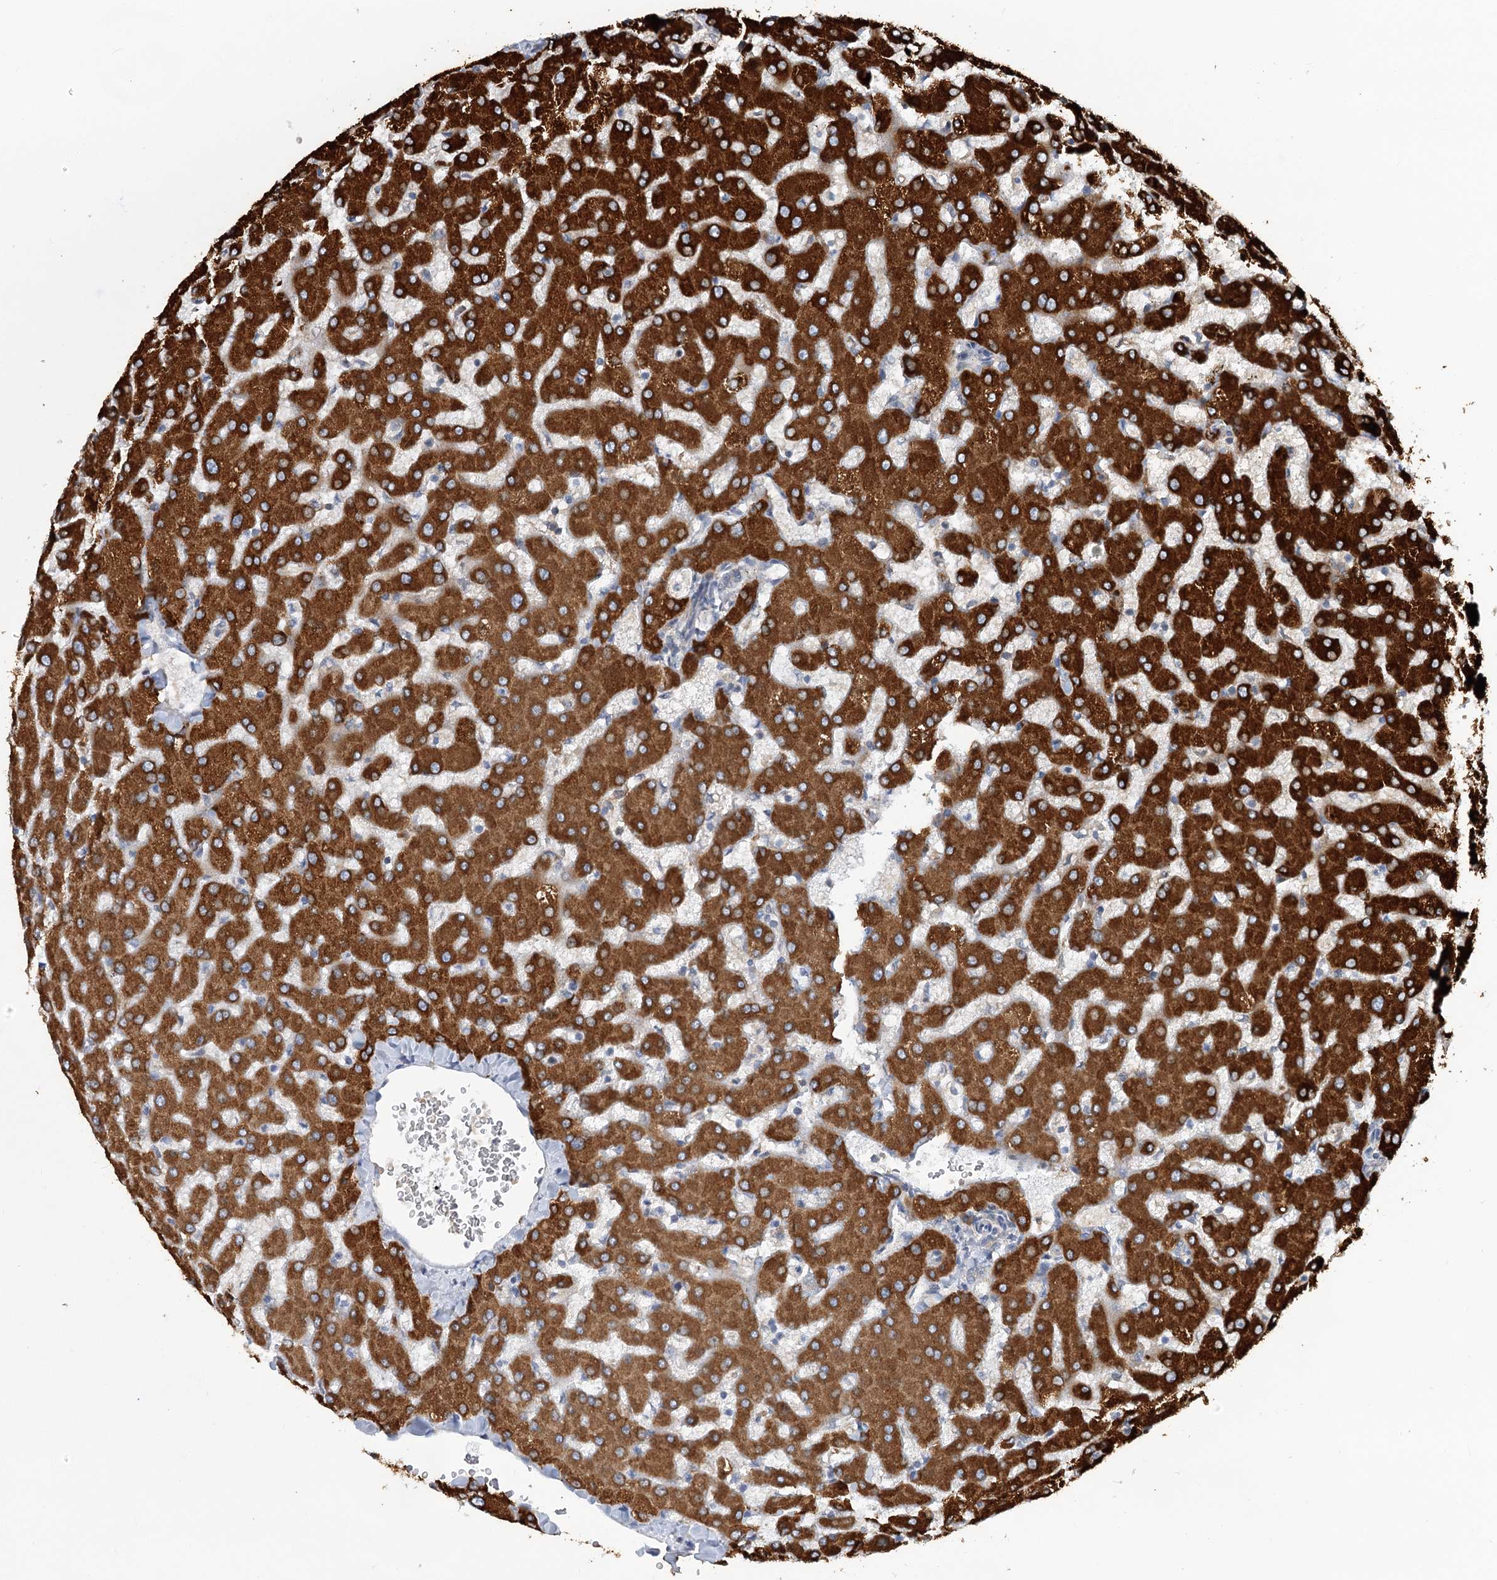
{"staining": {"intensity": "weak", "quantity": "<25%", "location": "cytoplasmic/membranous"}, "tissue": "liver", "cell_type": "Cholangiocytes", "image_type": "normal", "snomed": [{"axis": "morphology", "description": "Normal tissue, NOS"}, {"axis": "topography", "description": "Liver"}], "caption": "Immunohistochemical staining of normal liver reveals no significant staining in cholangiocytes.", "gene": "CIB4", "patient": {"sex": "female", "age": 63}}